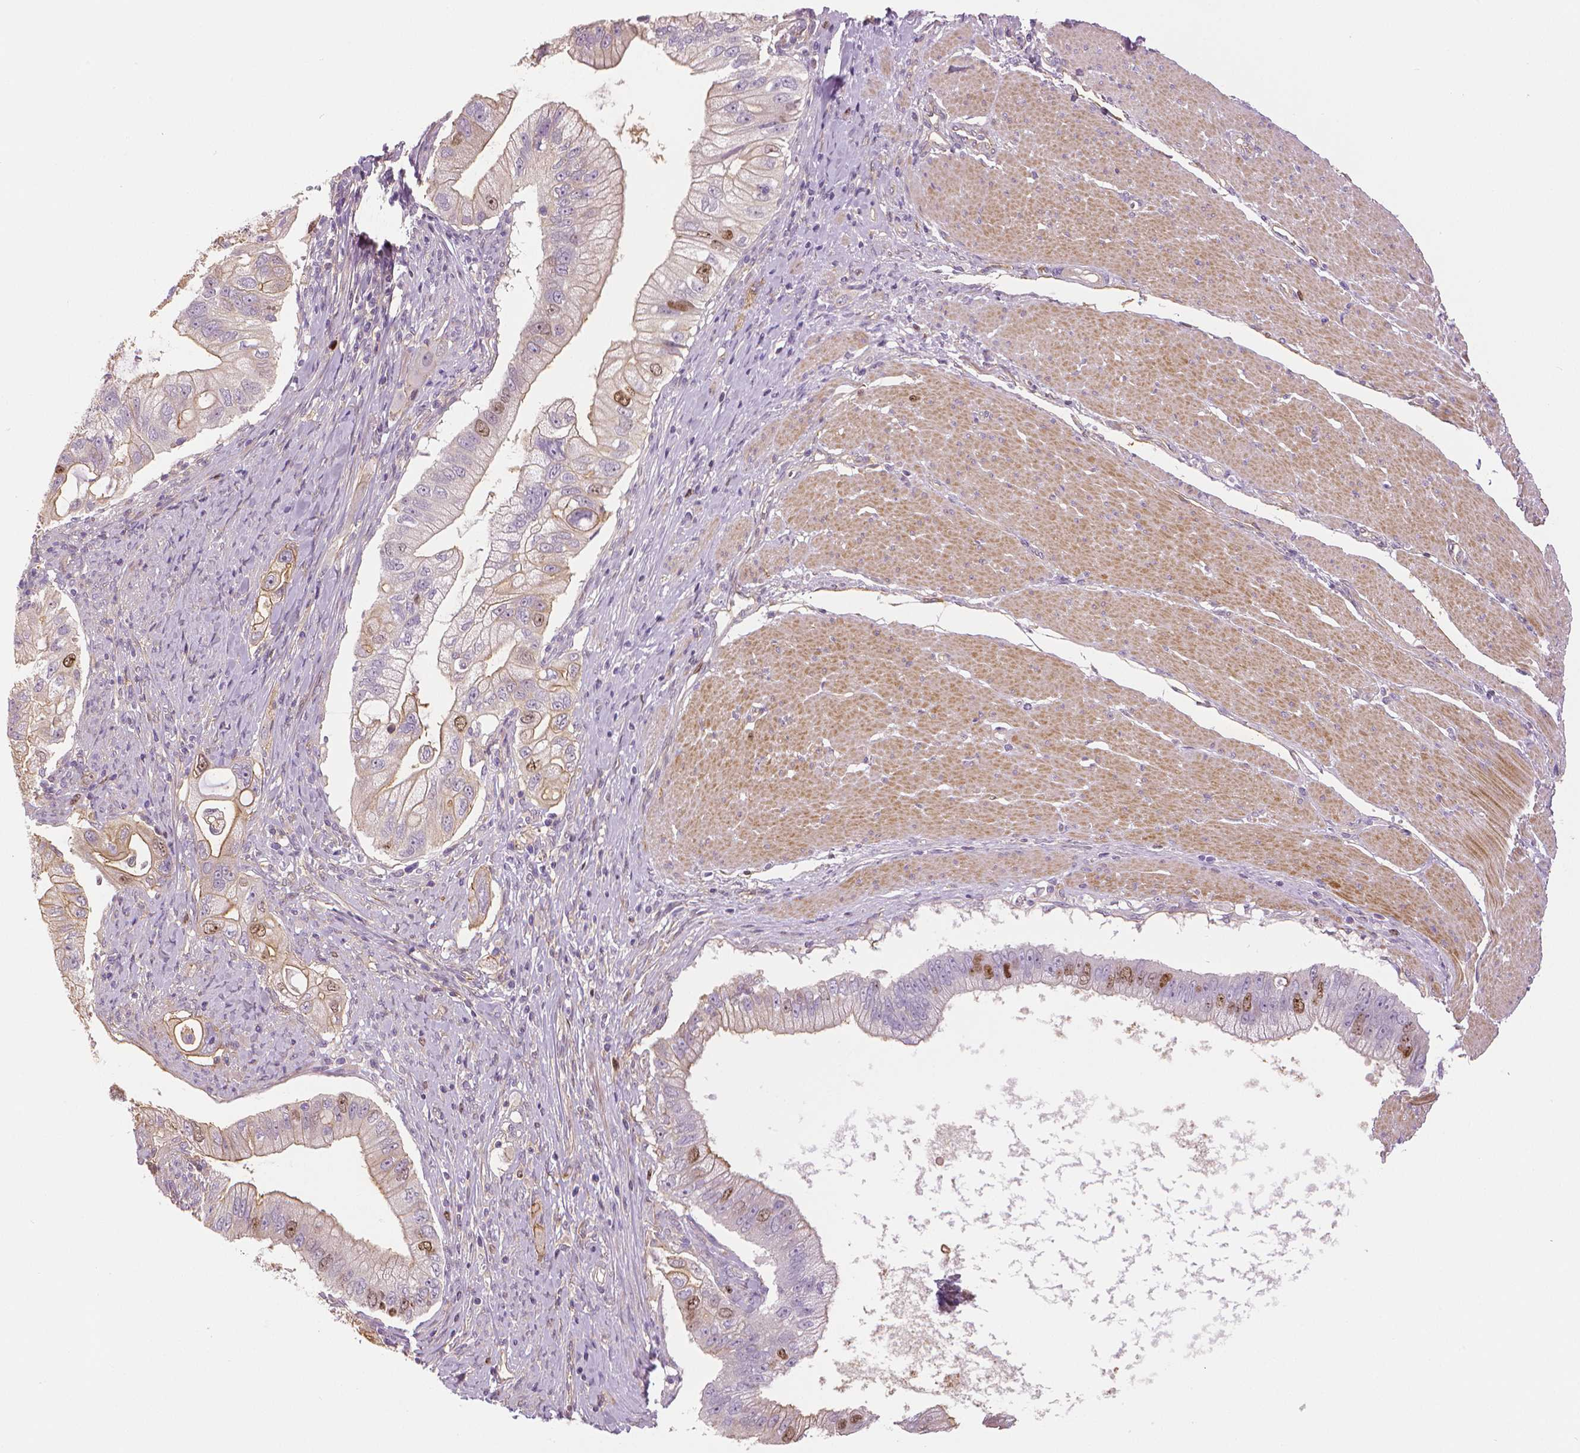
{"staining": {"intensity": "moderate", "quantity": "<25%", "location": "cytoplasmic/membranous,nuclear"}, "tissue": "pancreatic cancer", "cell_type": "Tumor cells", "image_type": "cancer", "snomed": [{"axis": "morphology", "description": "Adenocarcinoma, NOS"}, {"axis": "topography", "description": "Pancreas"}], "caption": "About <25% of tumor cells in pancreatic cancer (adenocarcinoma) show moderate cytoplasmic/membranous and nuclear protein positivity as visualized by brown immunohistochemical staining.", "gene": "MKI67", "patient": {"sex": "male", "age": 70}}